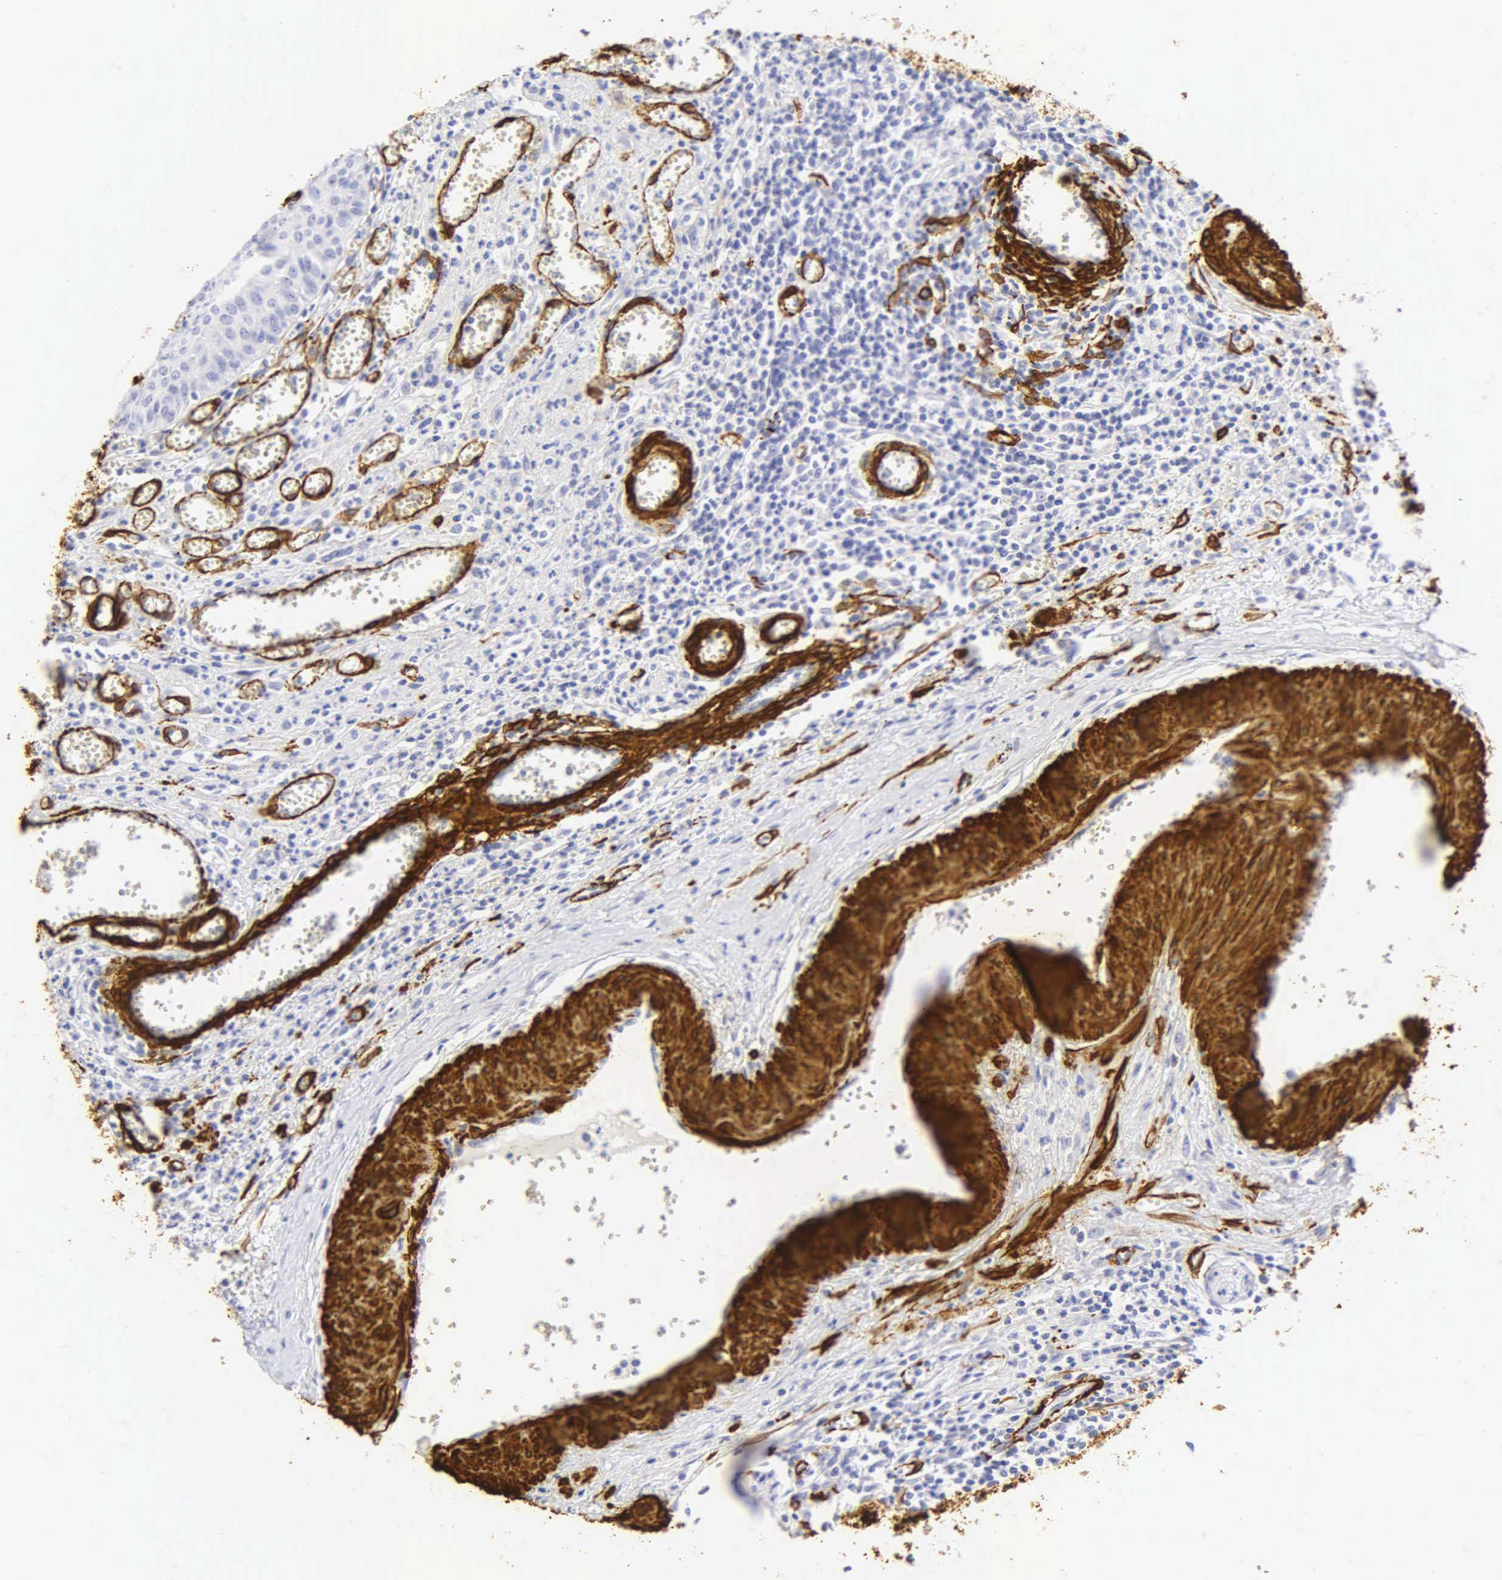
{"staining": {"intensity": "negative", "quantity": "none", "location": "none"}, "tissue": "urothelial cancer", "cell_type": "Tumor cells", "image_type": "cancer", "snomed": [{"axis": "morphology", "description": "Urothelial carcinoma, High grade"}, {"axis": "topography", "description": "Urinary bladder"}], "caption": "This is a image of IHC staining of urothelial cancer, which shows no expression in tumor cells.", "gene": "ACTA2", "patient": {"sex": "male", "age": 66}}